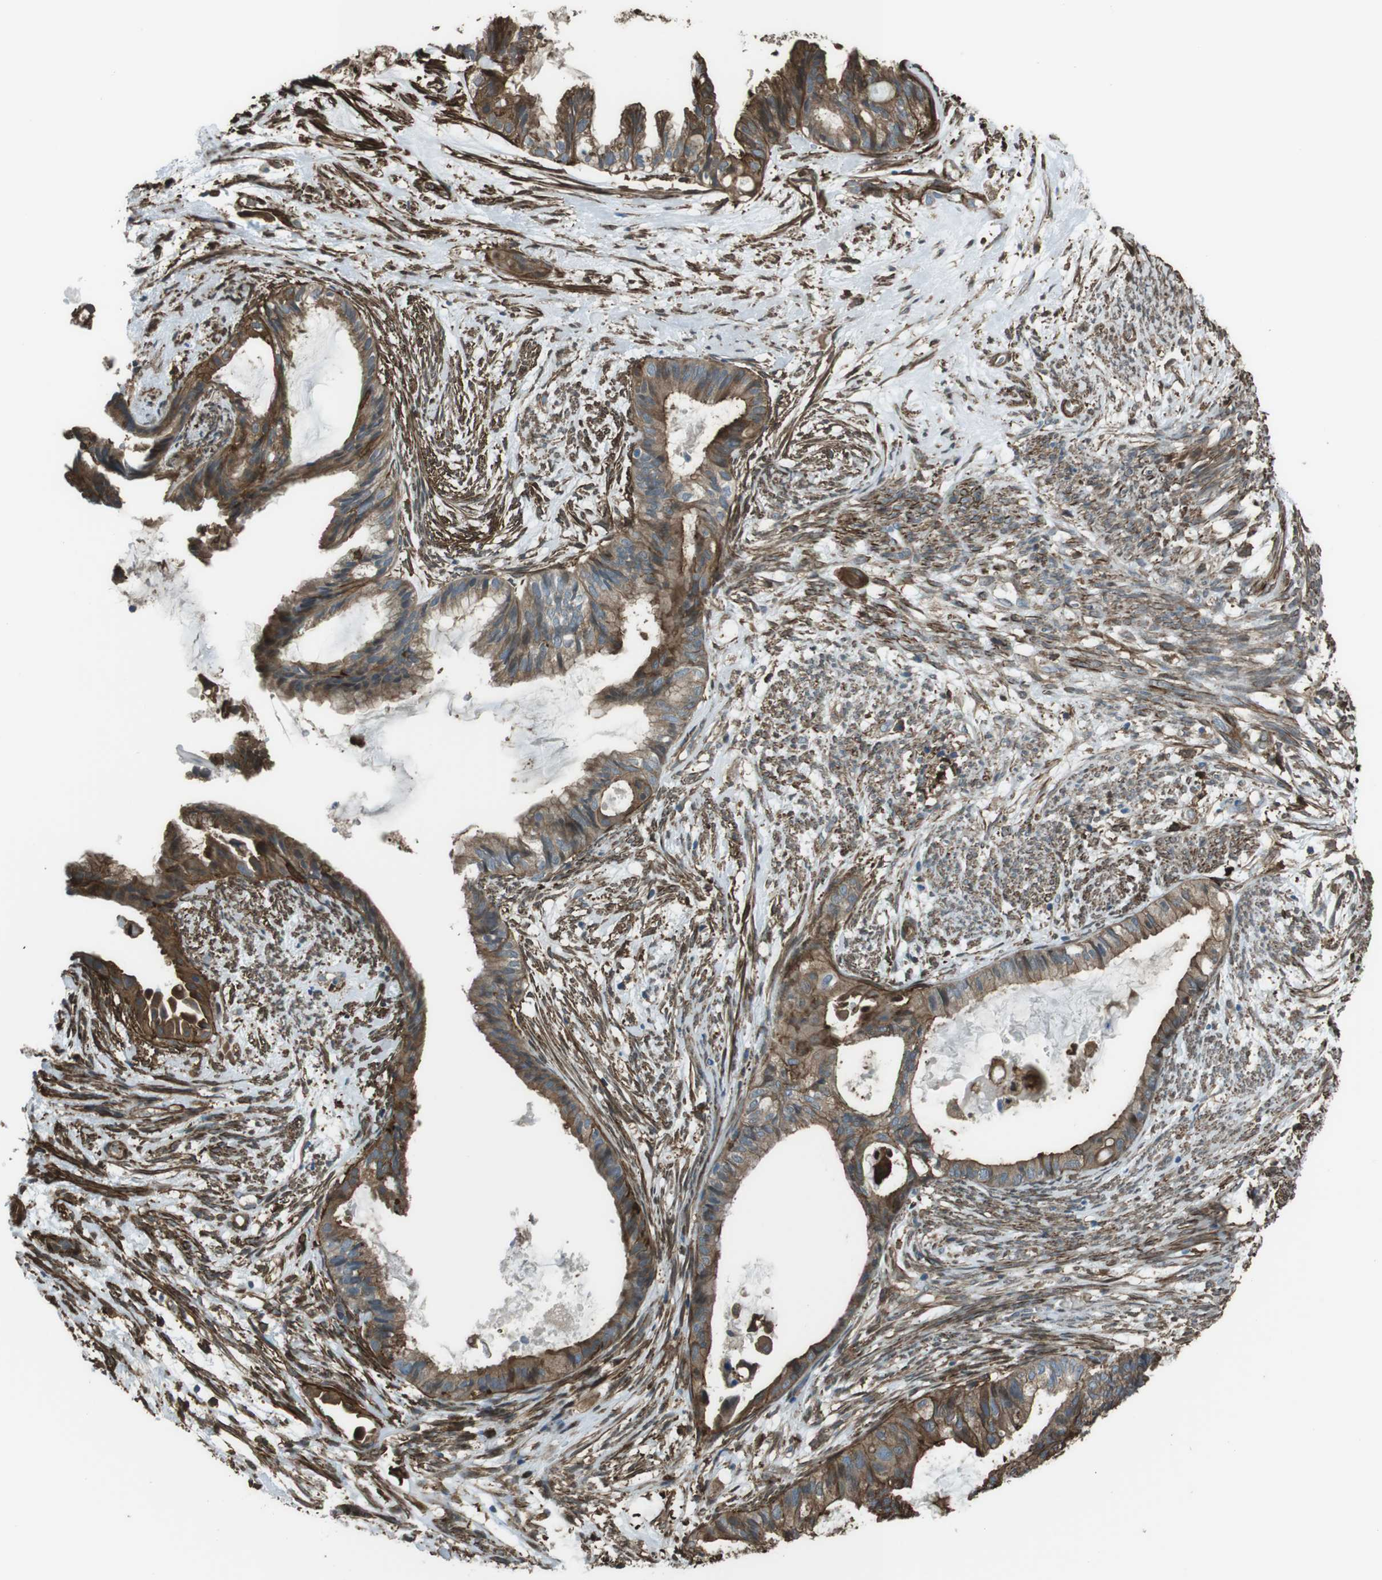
{"staining": {"intensity": "moderate", "quantity": ">75%", "location": "cytoplasmic/membranous"}, "tissue": "cervical cancer", "cell_type": "Tumor cells", "image_type": "cancer", "snomed": [{"axis": "morphology", "description": "Normal tissue, NOS"}, {"axis": "morphology", "description": "Adenocarcinoma, NOS"}, {"axis": "topography", "description": "Cervix"}, {"axis": "topography", "description": "Endometrium"}], "caption": "Immunohistochemical staining of human cervical adenocarcinoma displays medium levels of moderate cytoplasmic/membranous protein positivity in about >75% of tumor cells.", "gene": "SFT2D1", "patient": {"sex": "female", "age": 86}}